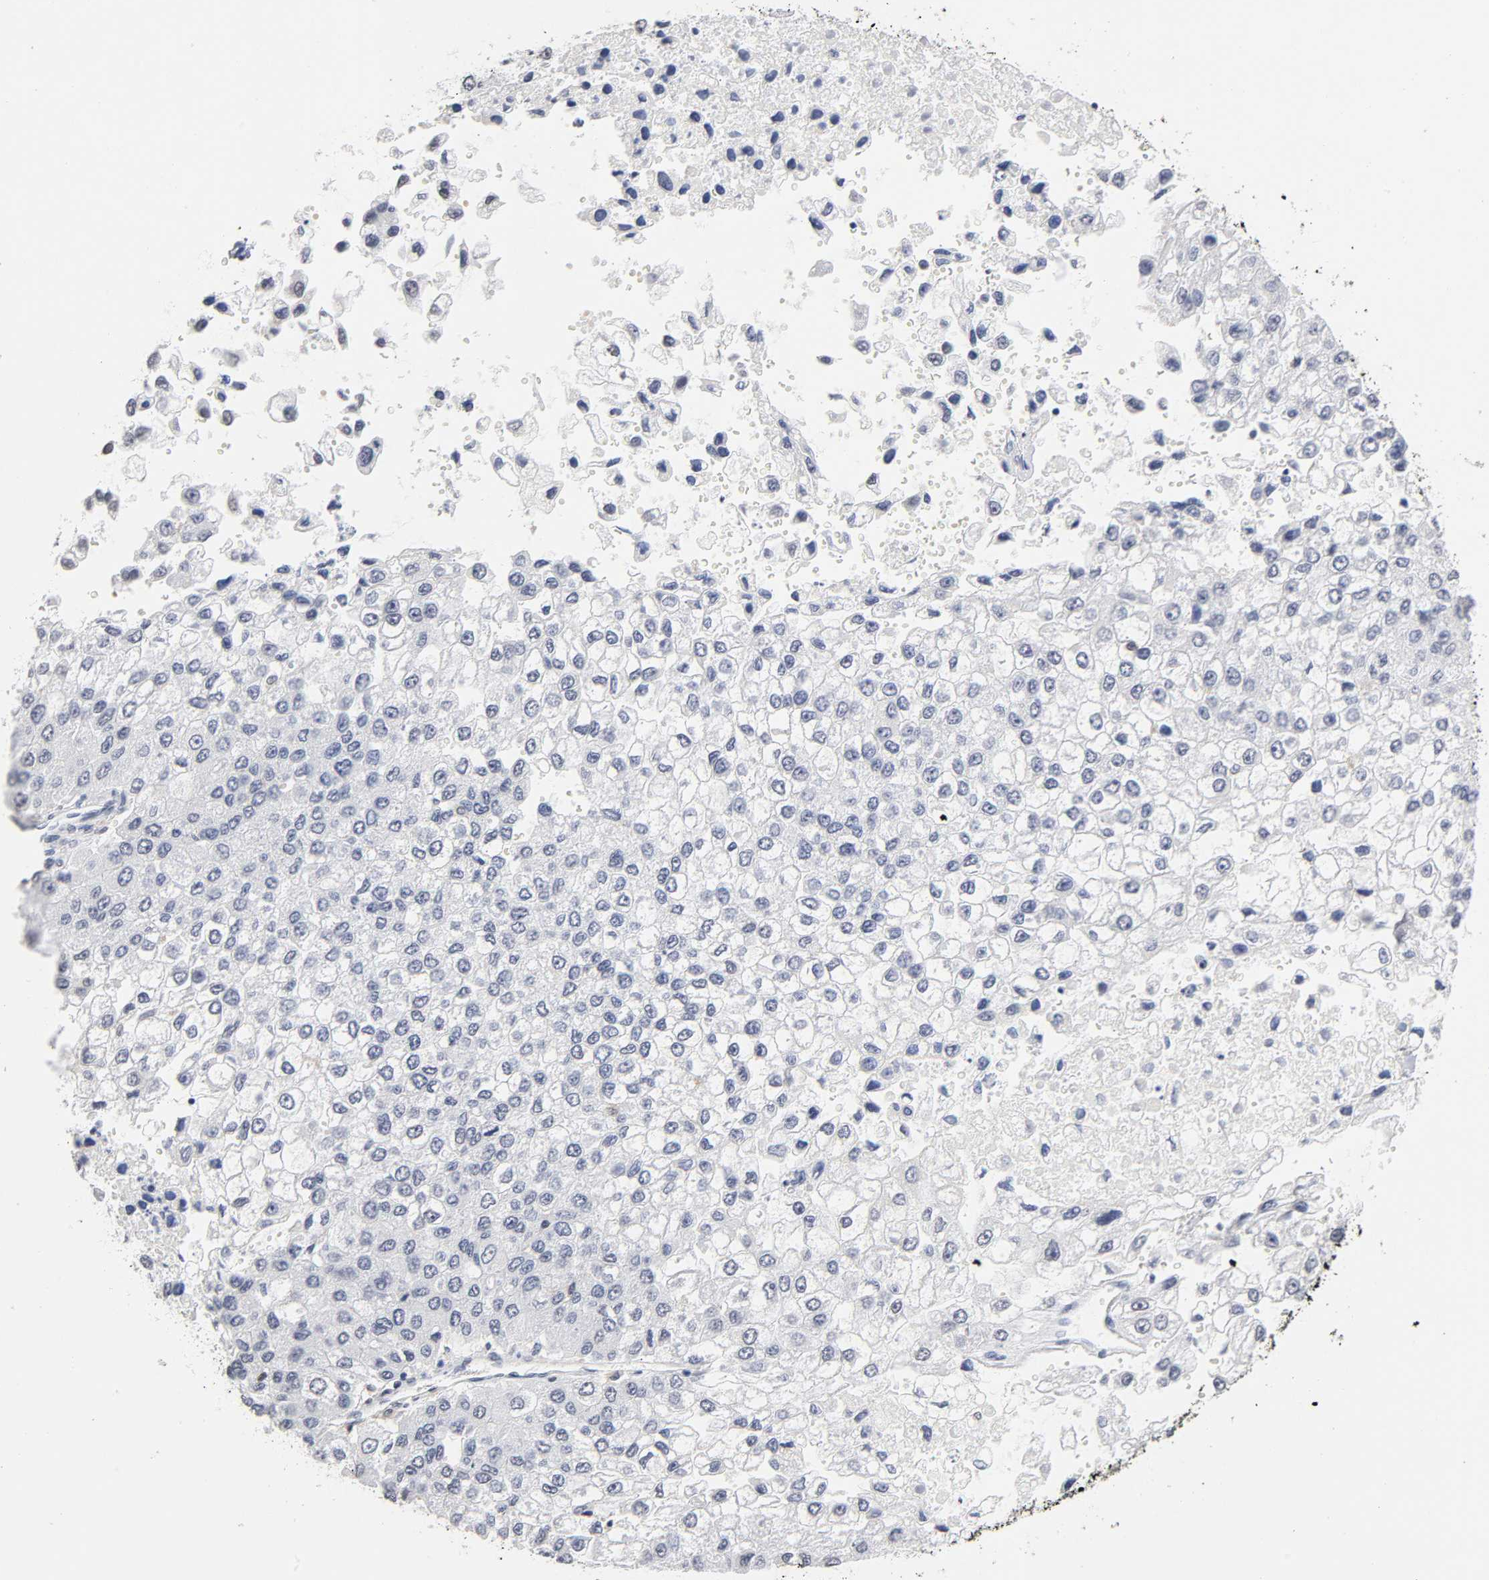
{"staining": {"intensity": "negative", "quantity": "none", "location": "none"}, "tissue": "liver cancer", "cell_type": "Tumor cells", "image_type": "cancer", "snomed": [{"axis": "morphology", "description": "Carcinoma, Hepatocellular, NOS"}, {"axis": "topography", "description": "Liver"}], "caption": "Immunohistochemistry histopathology image of neoplastic tissue: human liver cancer (hepatocellular carcinoma) stained with DAB reveals no significant protein staining in tumor cells.", "gene": "CRABP2", "patient": {"sex": "female", "age": 66}}